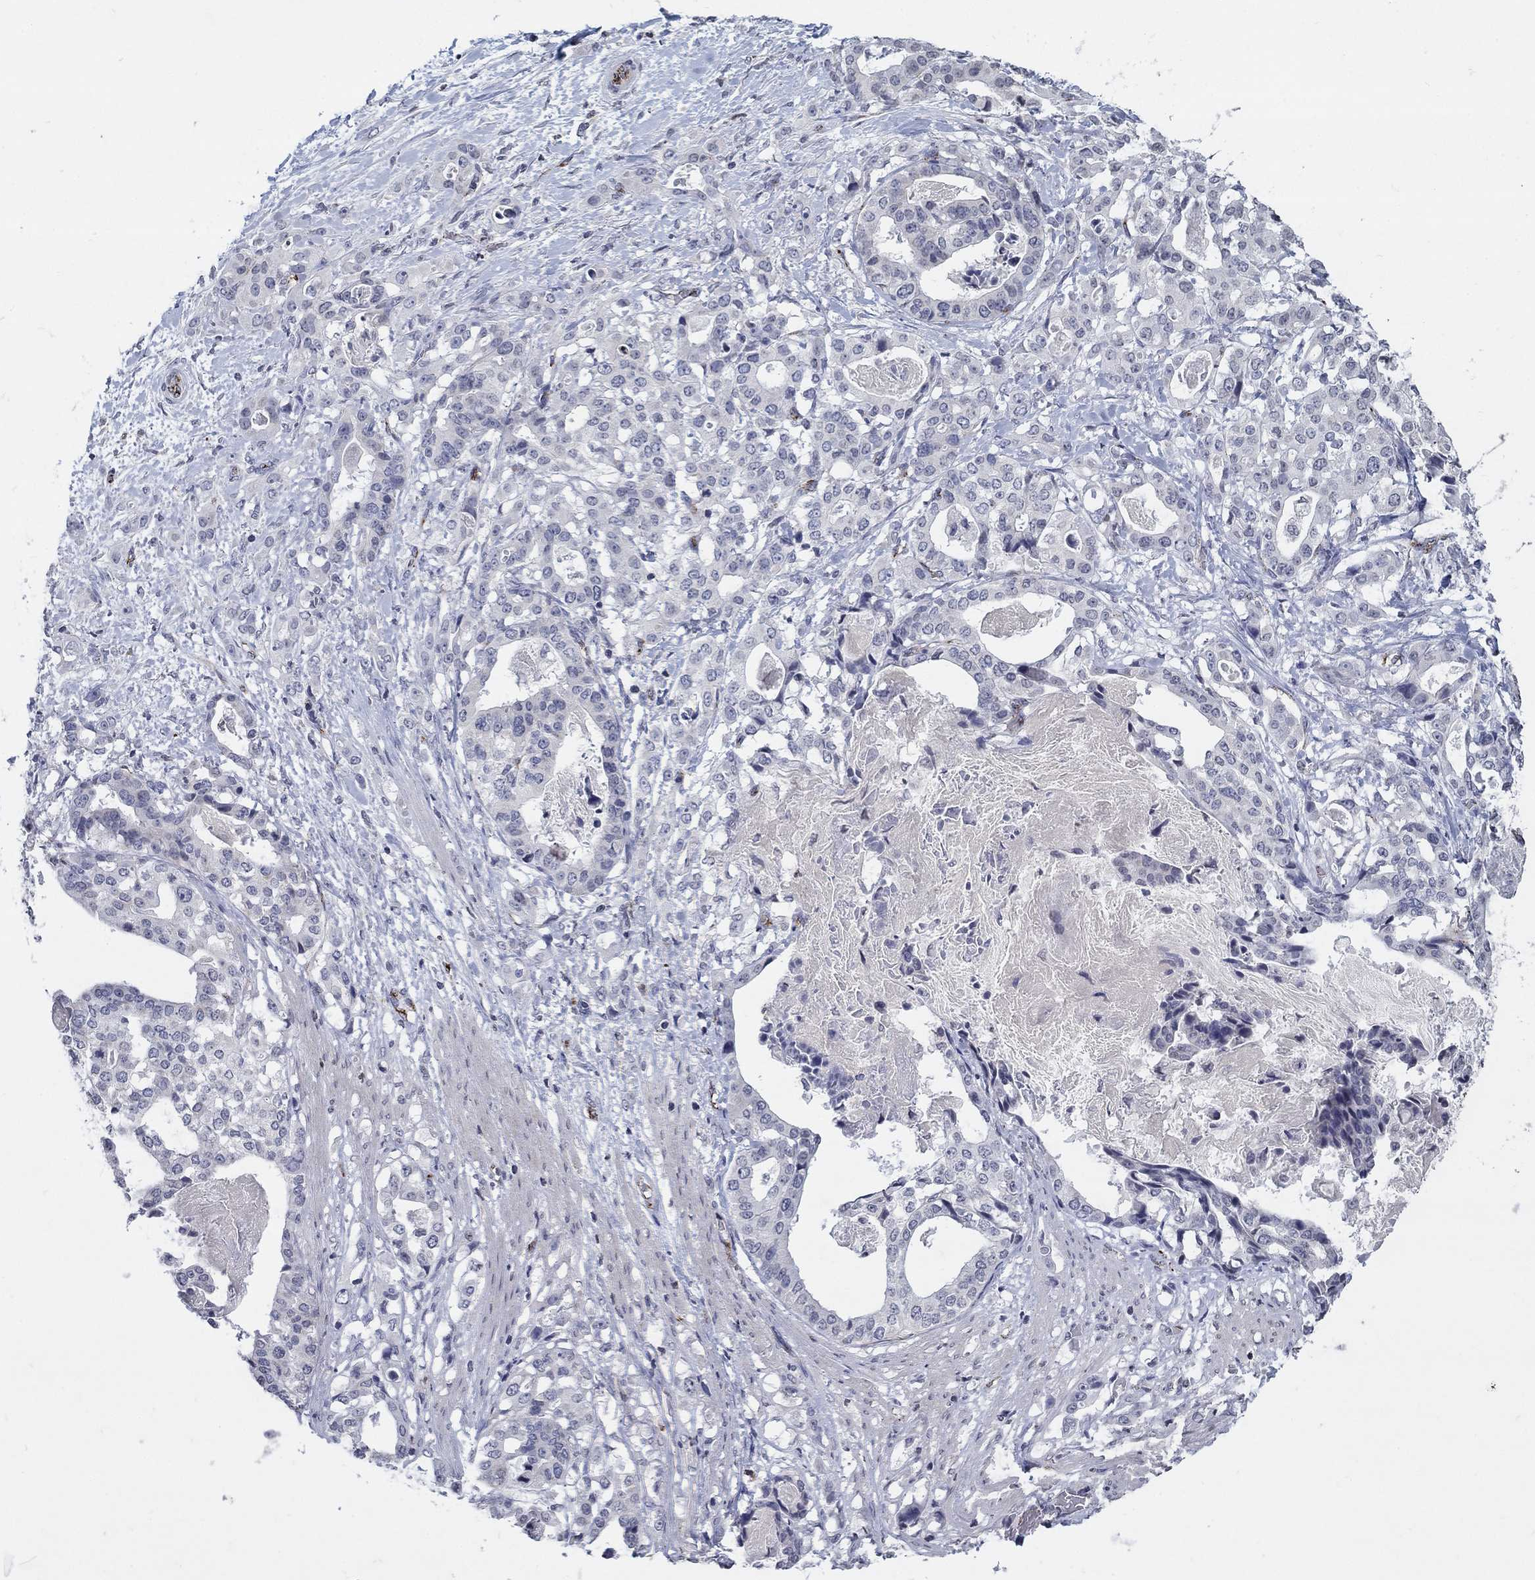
{"staining": {"intensity": "negative", "quantity": "none", "location": "none"}, "tissue": "stomach cancer", "cell_type": "Tumor cells", "image_type": "cancer", "snomed": [{"axis": "morphology", "description": "Adenocarcinoma, NOS"}, {"axis": "topography", "description": "Stomach"}], "caption": "There is no significant staining in tumor cells of stomach cancer.", "gene": "TINAG", "patient": {"sex": "male", "age": 48}}